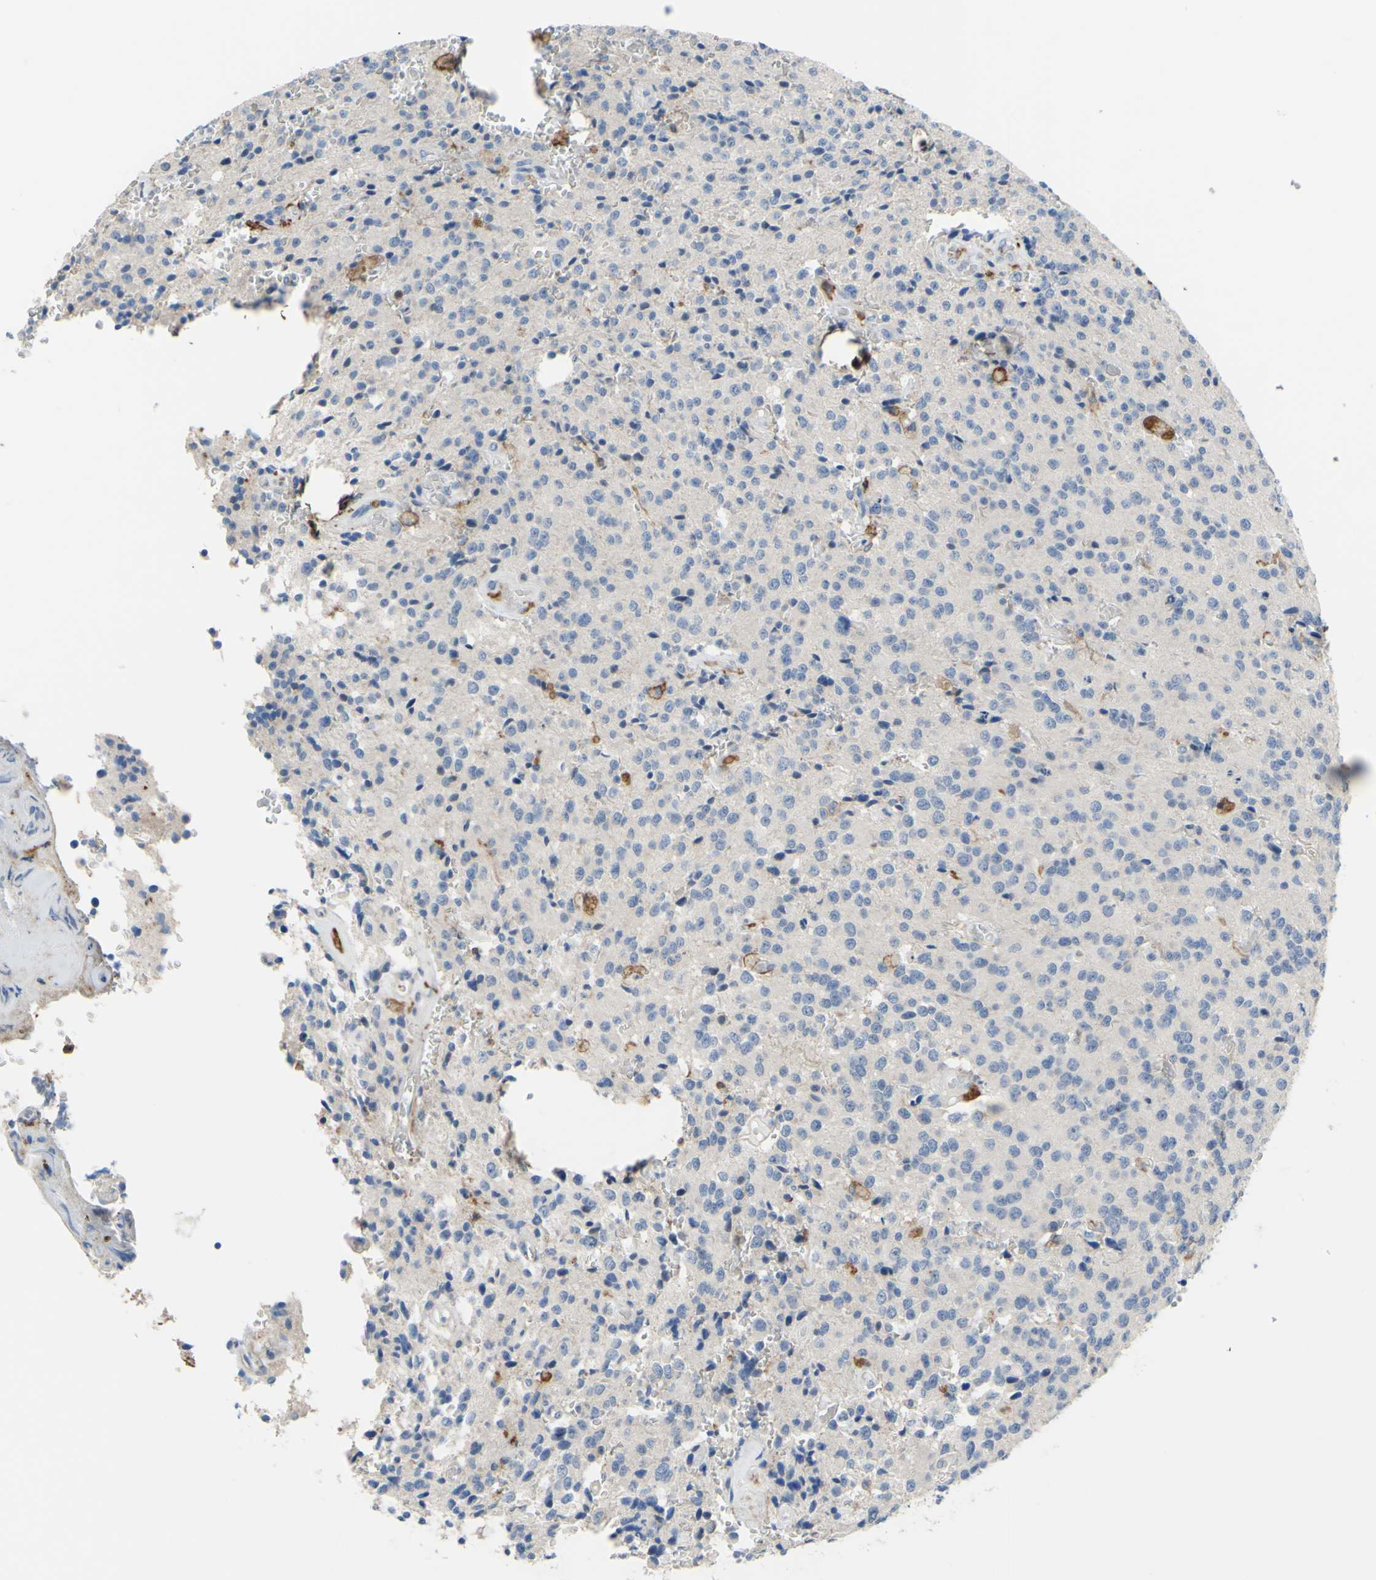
{"staining": {"intensity": "negative", "quantity": "none", "location": "none"}, "tissue": "glioma", "cell_type": "Tumor cells", "image_type": "cancer", "snomed": [{"axis": "morphology", "description": "Glioma, malignant, Low grade"}, {"axis": "topography", "description": "Brain"}], "caption": "The IHC photomicrograph has no significant expression in tumor cells of low-grade glioma (malignant) tissue. Brightfield microscopy of IHC stained with DAB (3,3'-diaminobenzidine) (brown) and hematoxylin (blue), captured at high magnification.", "gene": "FCGR2A", "patient": {"sex": "male", "age": 58}}